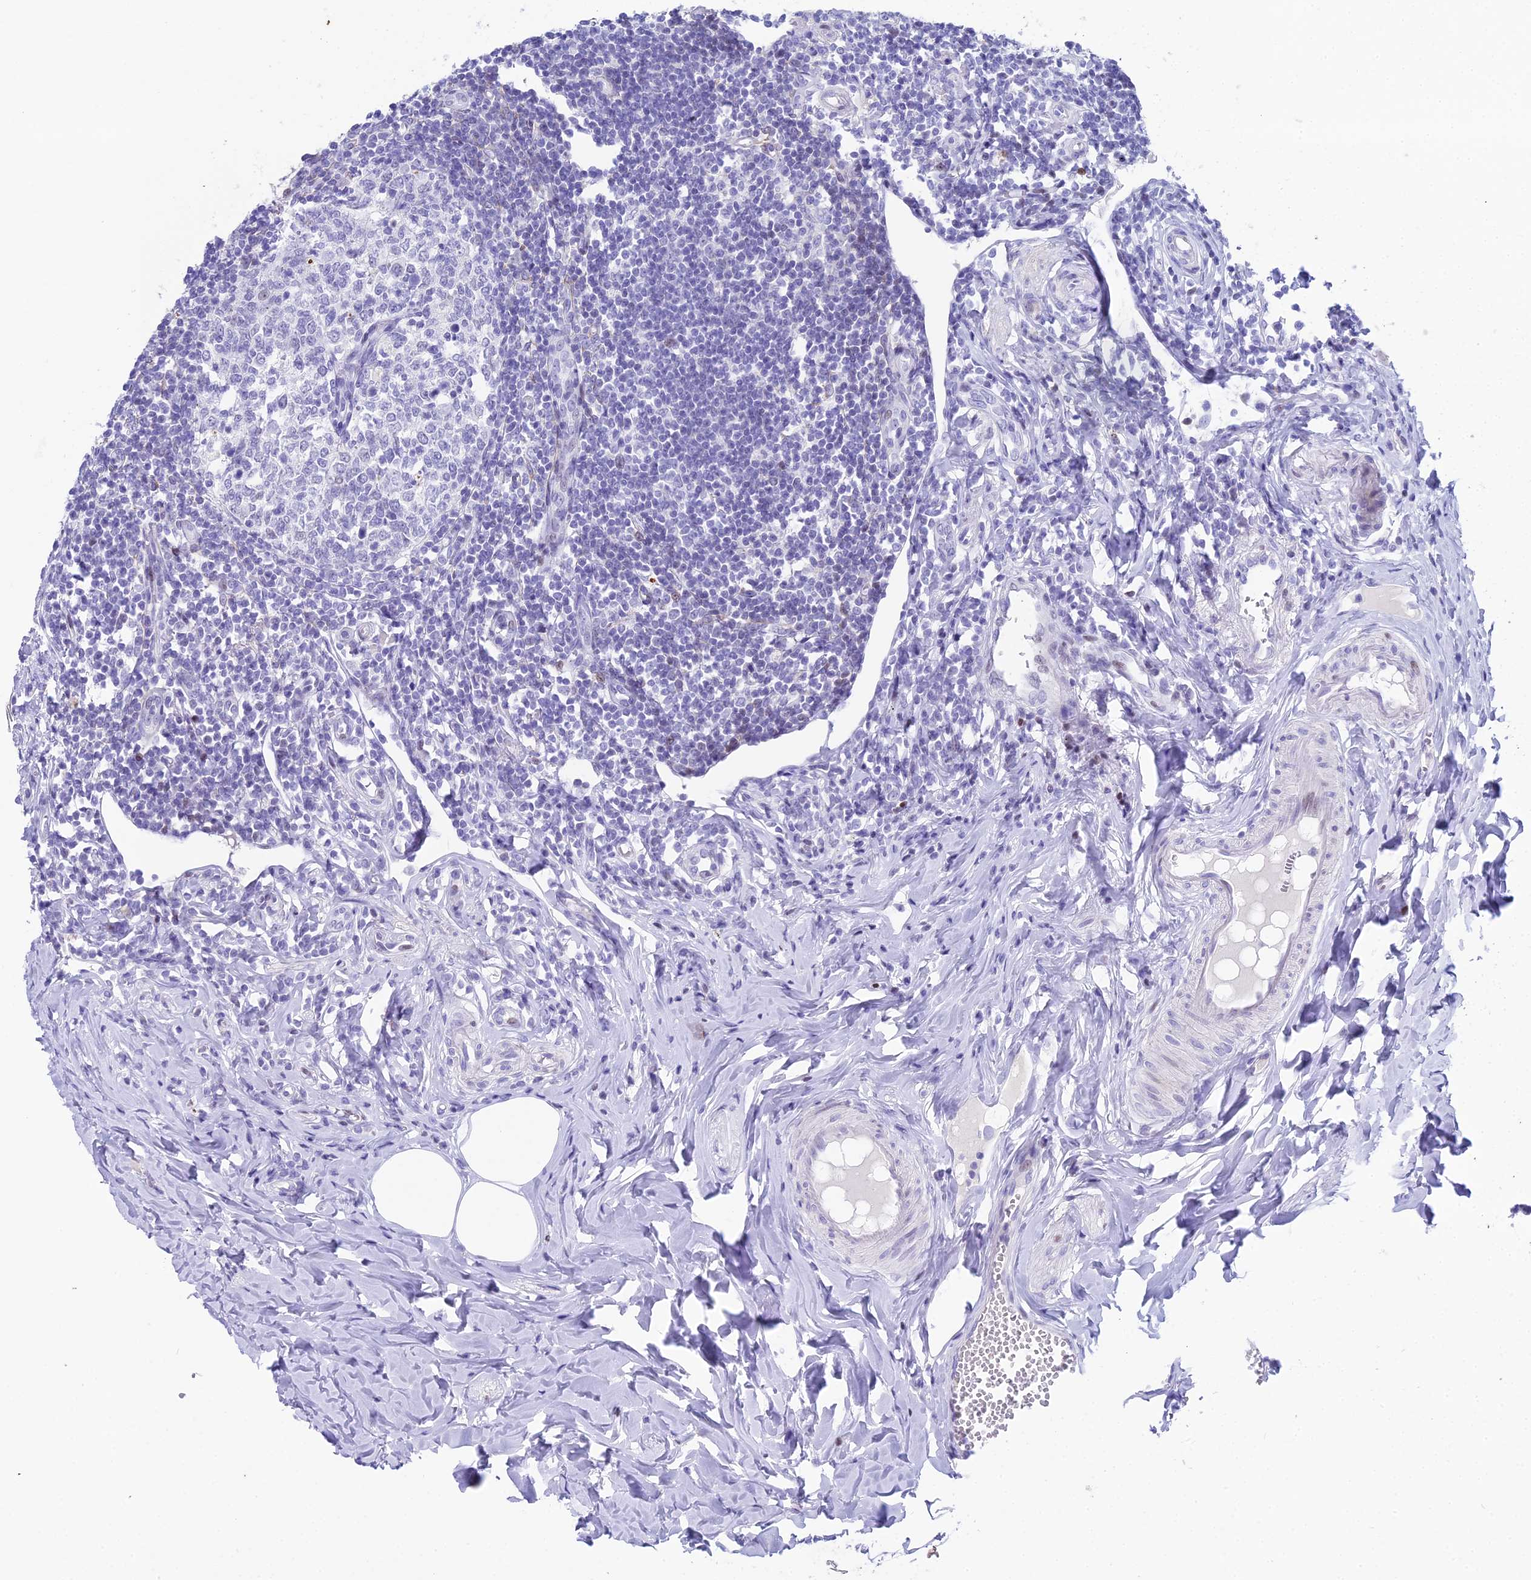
{"staining": {"intensity": "weak", "quantity": "<25%", "location": "nuclear"}, "tissue": "appendix", "cell_type": "Glandular cells", "image_type": "normal", "snomed": [{"axis": "morphology", "description": "Normal tissue, NOS"}, {"axis": "topography", "description": "Appendix"}], "caption": "Immunohistochemistry (IHC) histopathology image of benign appendix: human appendix stained with DAB displays no significant protein staining in glandular cells.", "gene": "CC2D2A", "patient": {"sex": "female", "age": 33}}